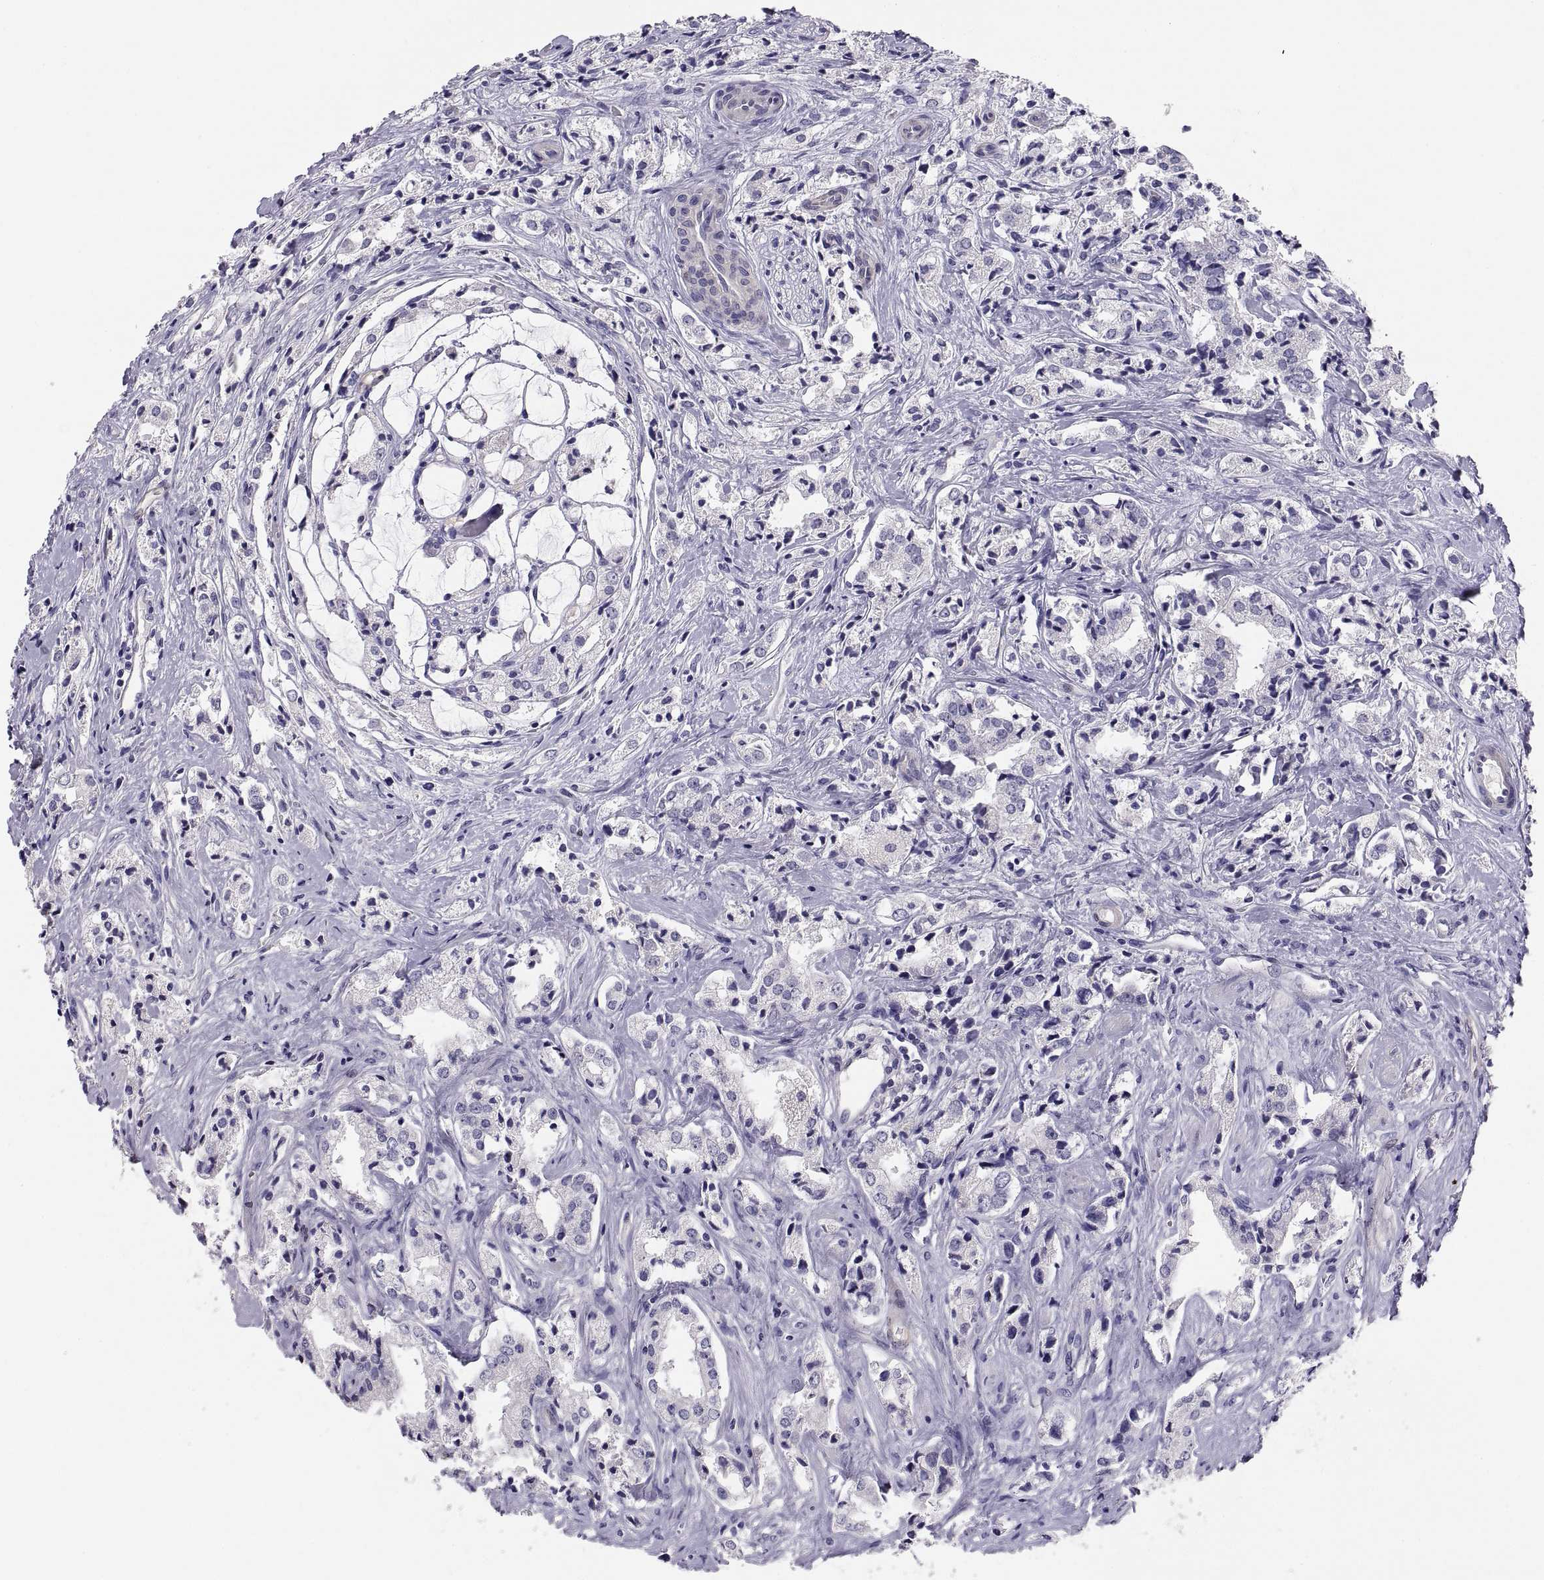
{"staining": {"intensity": "negative", "quantity": "none", "location": "none"}, "tissue": "prostate cancer", "cell_type": "Tumor cells", "image_type": "cancer", "snomed": [{"axis": "morphology", "description": "Adenocarcinoma, NOS"}, {"axis": "topography", "description": "Prostate"}], "caption": "Prostate adenocarcinoma stained for a protein using immunohistochemistry exhibits no staining tumor cells.", "gene": "STRC", "patient": {"sex": "male", "age": 66}}